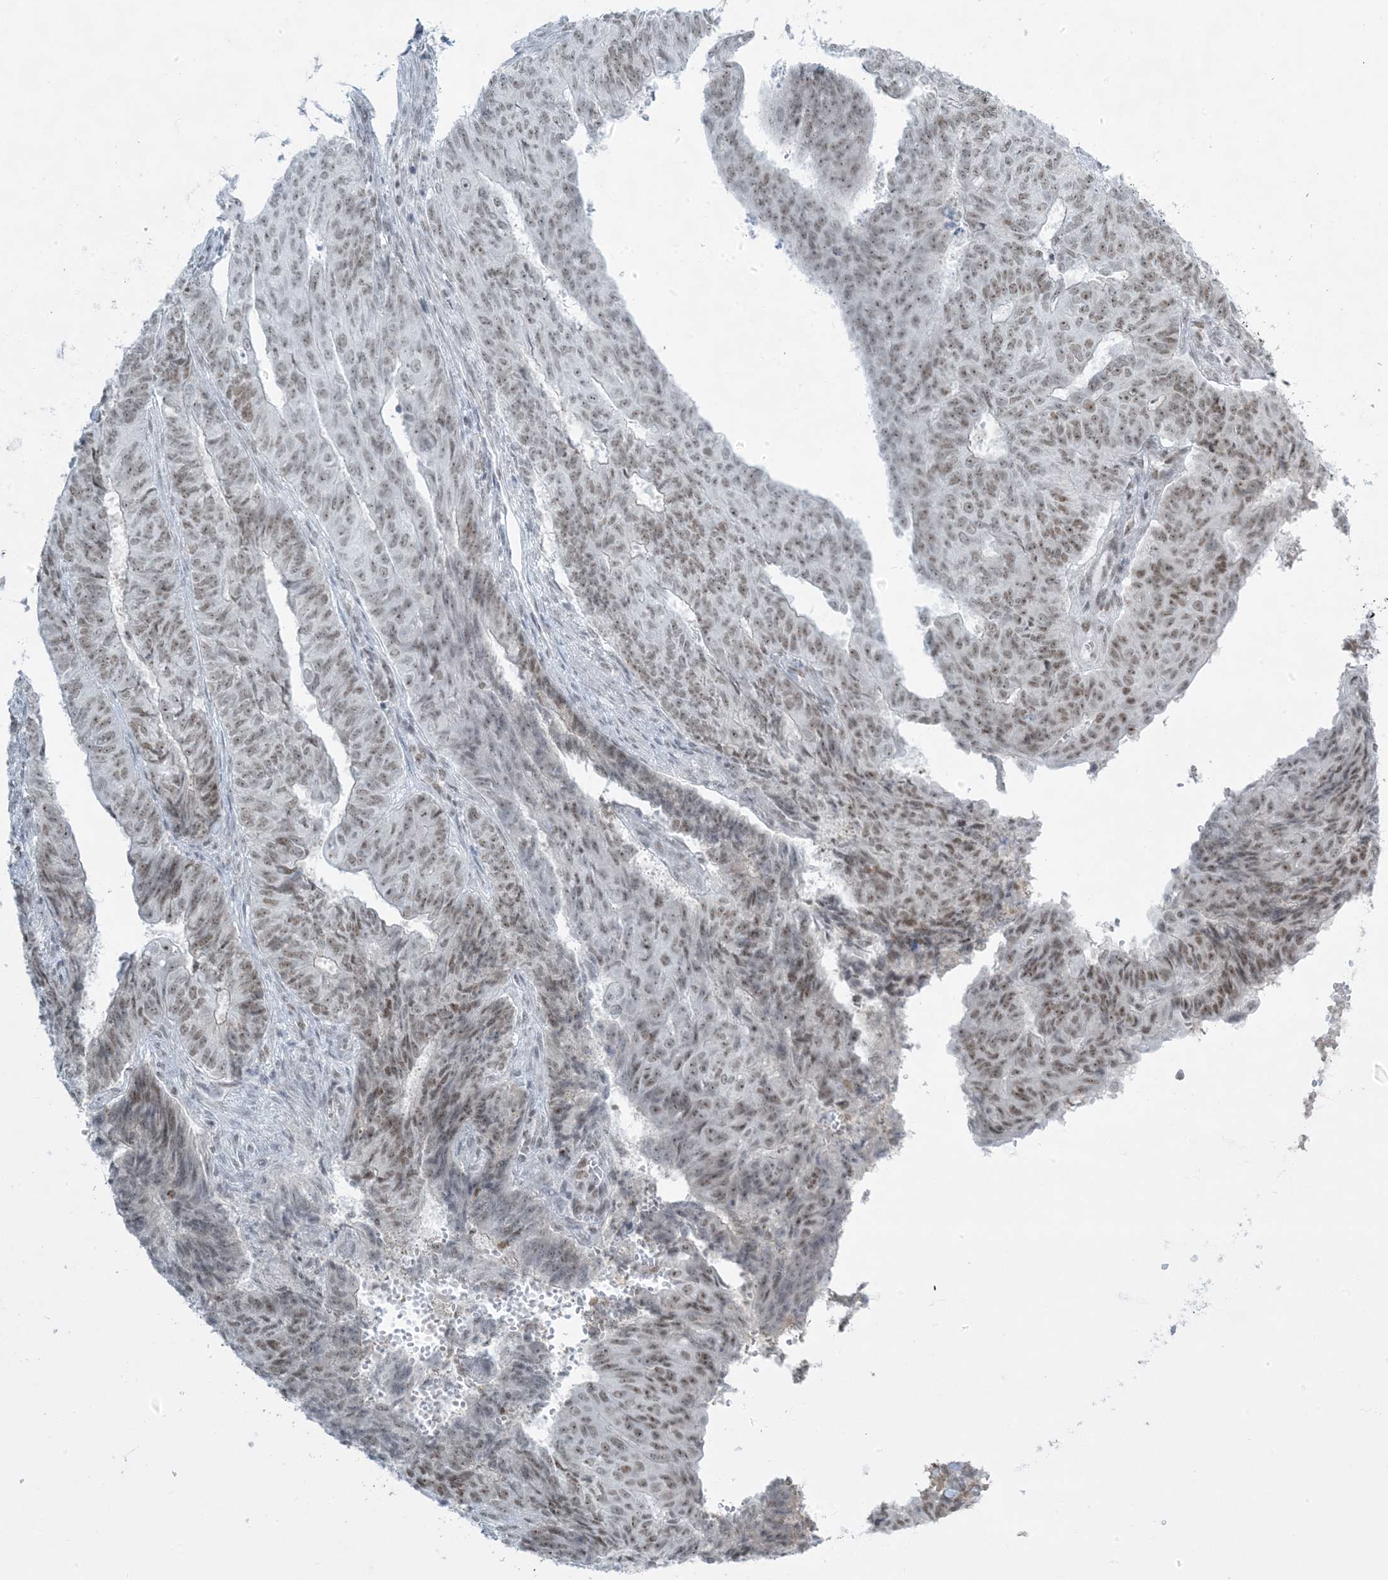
{"staining": {"intensity": "weak", "quantity": ">75%", "location": "nuclear"}, "tissue": "endometrial cancer", "cell_type": "Tumor cells", "image_type": "cancer", "snomed": [{"axis": "morphology", "description": "Adenocarcinoma, NOS"}, {"axis": "topography", "description": "Endometrium"}], "caption": "This image shows immunohistochemistry staining of human endometrial adenocarcinoma, with low weak nuclear positivity in about >75% of tumor cells.", "gene": "ZNF787", "patient": {"sex": "female", "age": 32}}